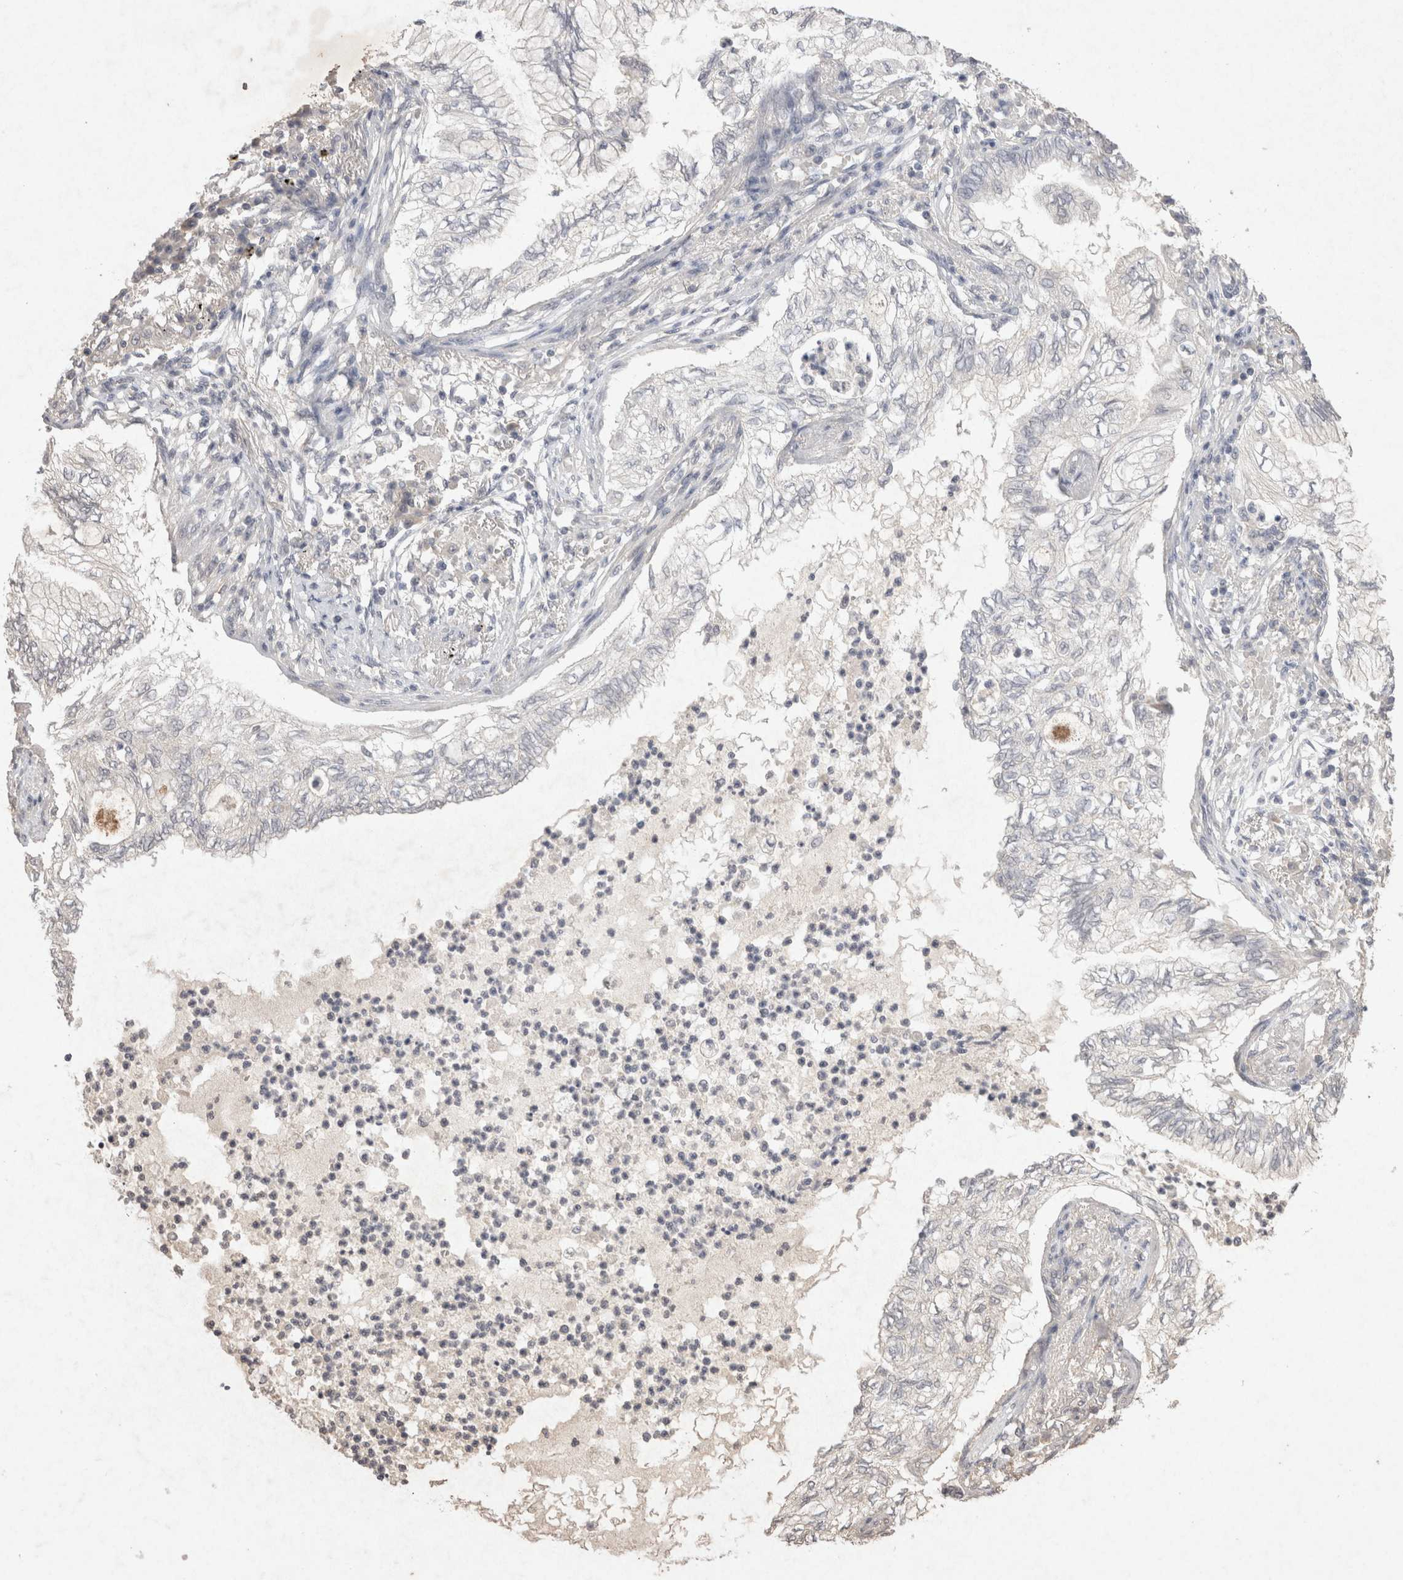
{"staining": {"intensity": "negative", "quantity": "none", "location": "none"}, "tissue": "lung cancer", "cell_type": "Tumor cells", "image_type": "cancer", "snomed": [{"axis": "morphology", "description": "Normal tissue, NOS"}, {"axis": "morphology", "description": "Adenocarcinoma, NOS"}, {"axis": "topography", "description": "Bronchus"}, {"axis": "topography", "description": "Lung"}], "caption": "Tumor cells are negative for protein expression in human adenocarcinoma (lung).", "gene": "LYVE1", "patient": {"sex": "female", "age": 70}}